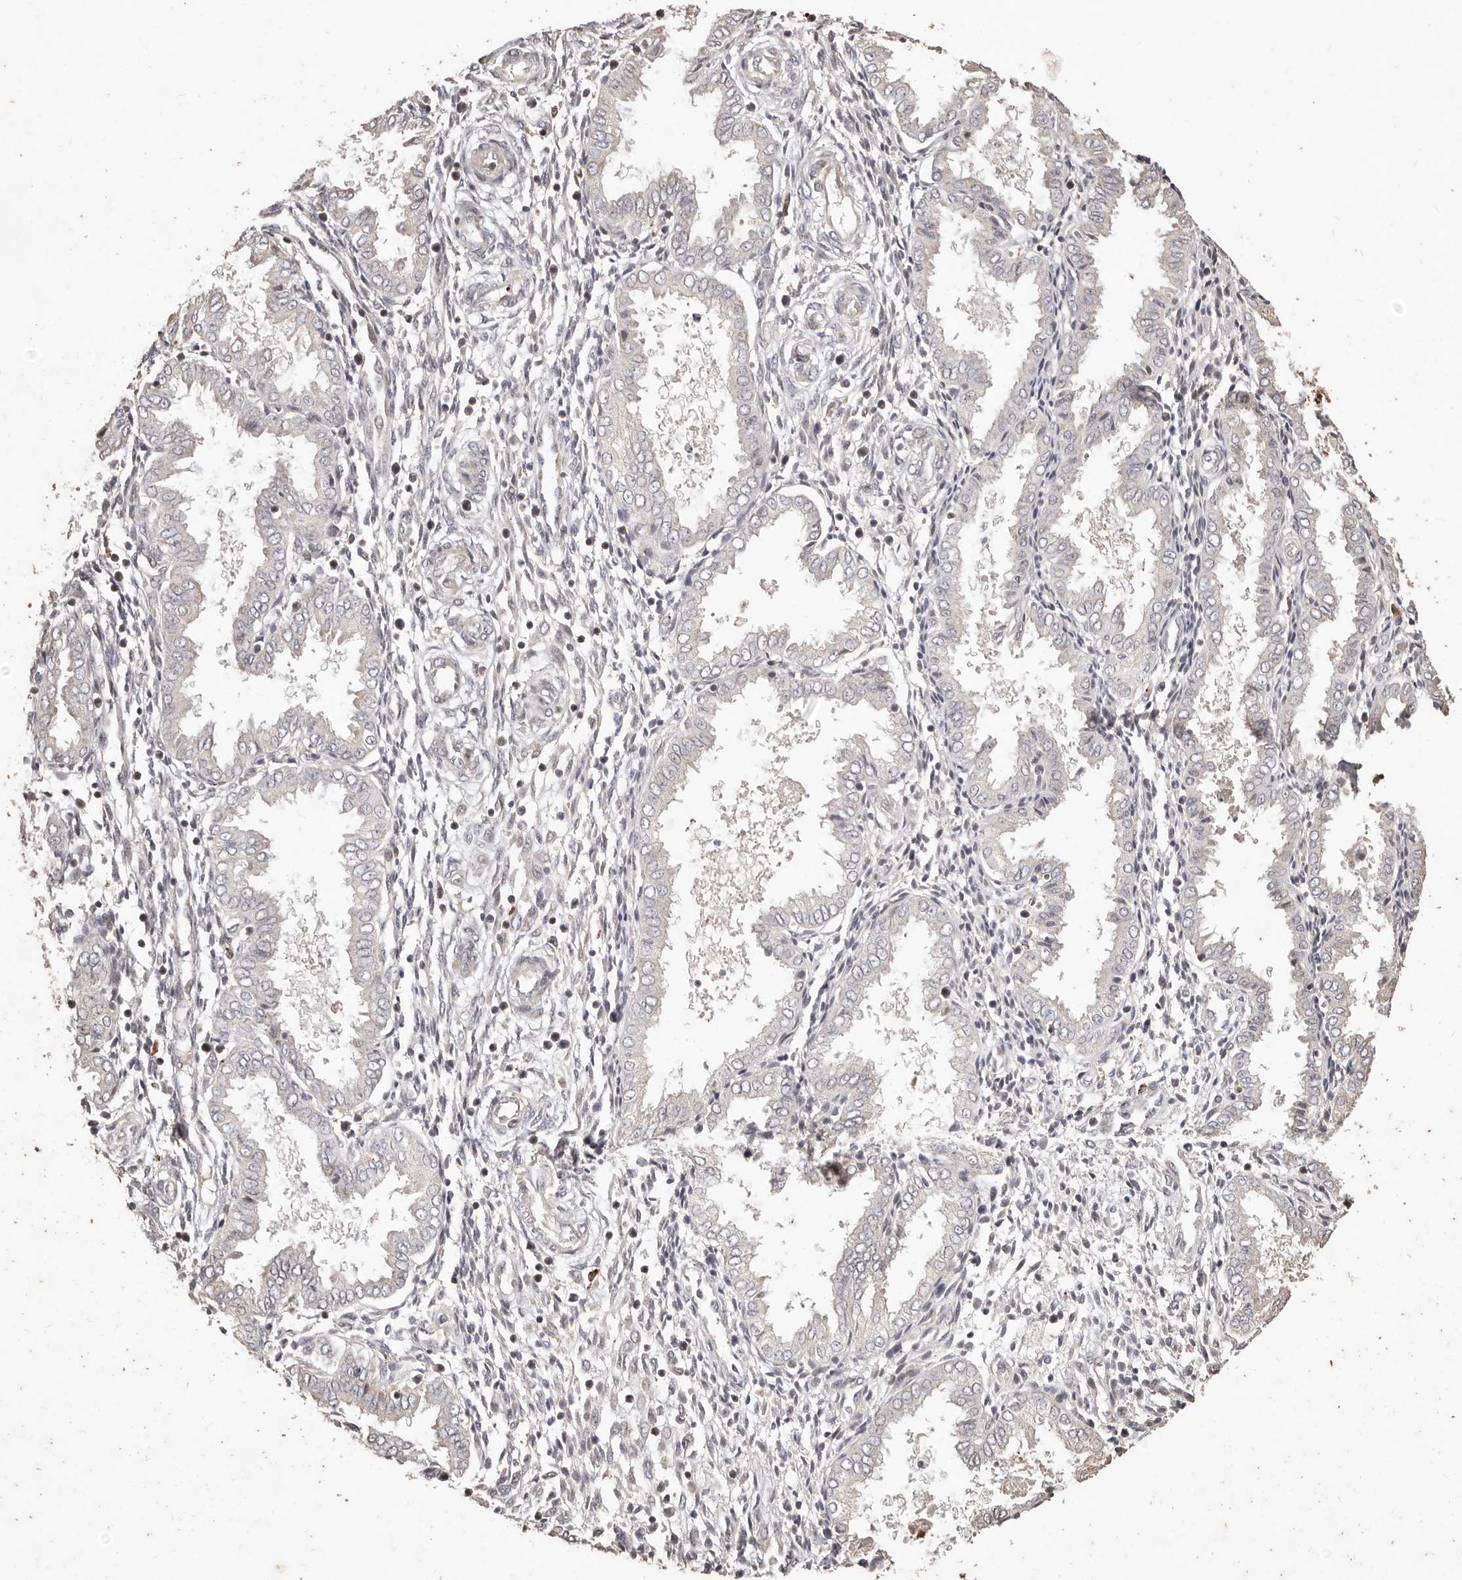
{"staining": {"intensity": "weak", "quantity": "25%-75%", "location": "cytoplasmic/membranous"}, "tissue": "endometrium", "cell_type": "Cells in endometrial stroma", "image_type": "normal", "snomed": [{"axis": "morphology", "description": "Normal tissue, NOS"}, {"axis": "topography", "description": "Endometrium"}], "caption": "Benign endometrium displays weak cytoplasmic/membranous expression in about 25%-75% of cells in endometrial stroma.", "gene": "KIF9", "patient": {"sex": "female", "age": 33}}